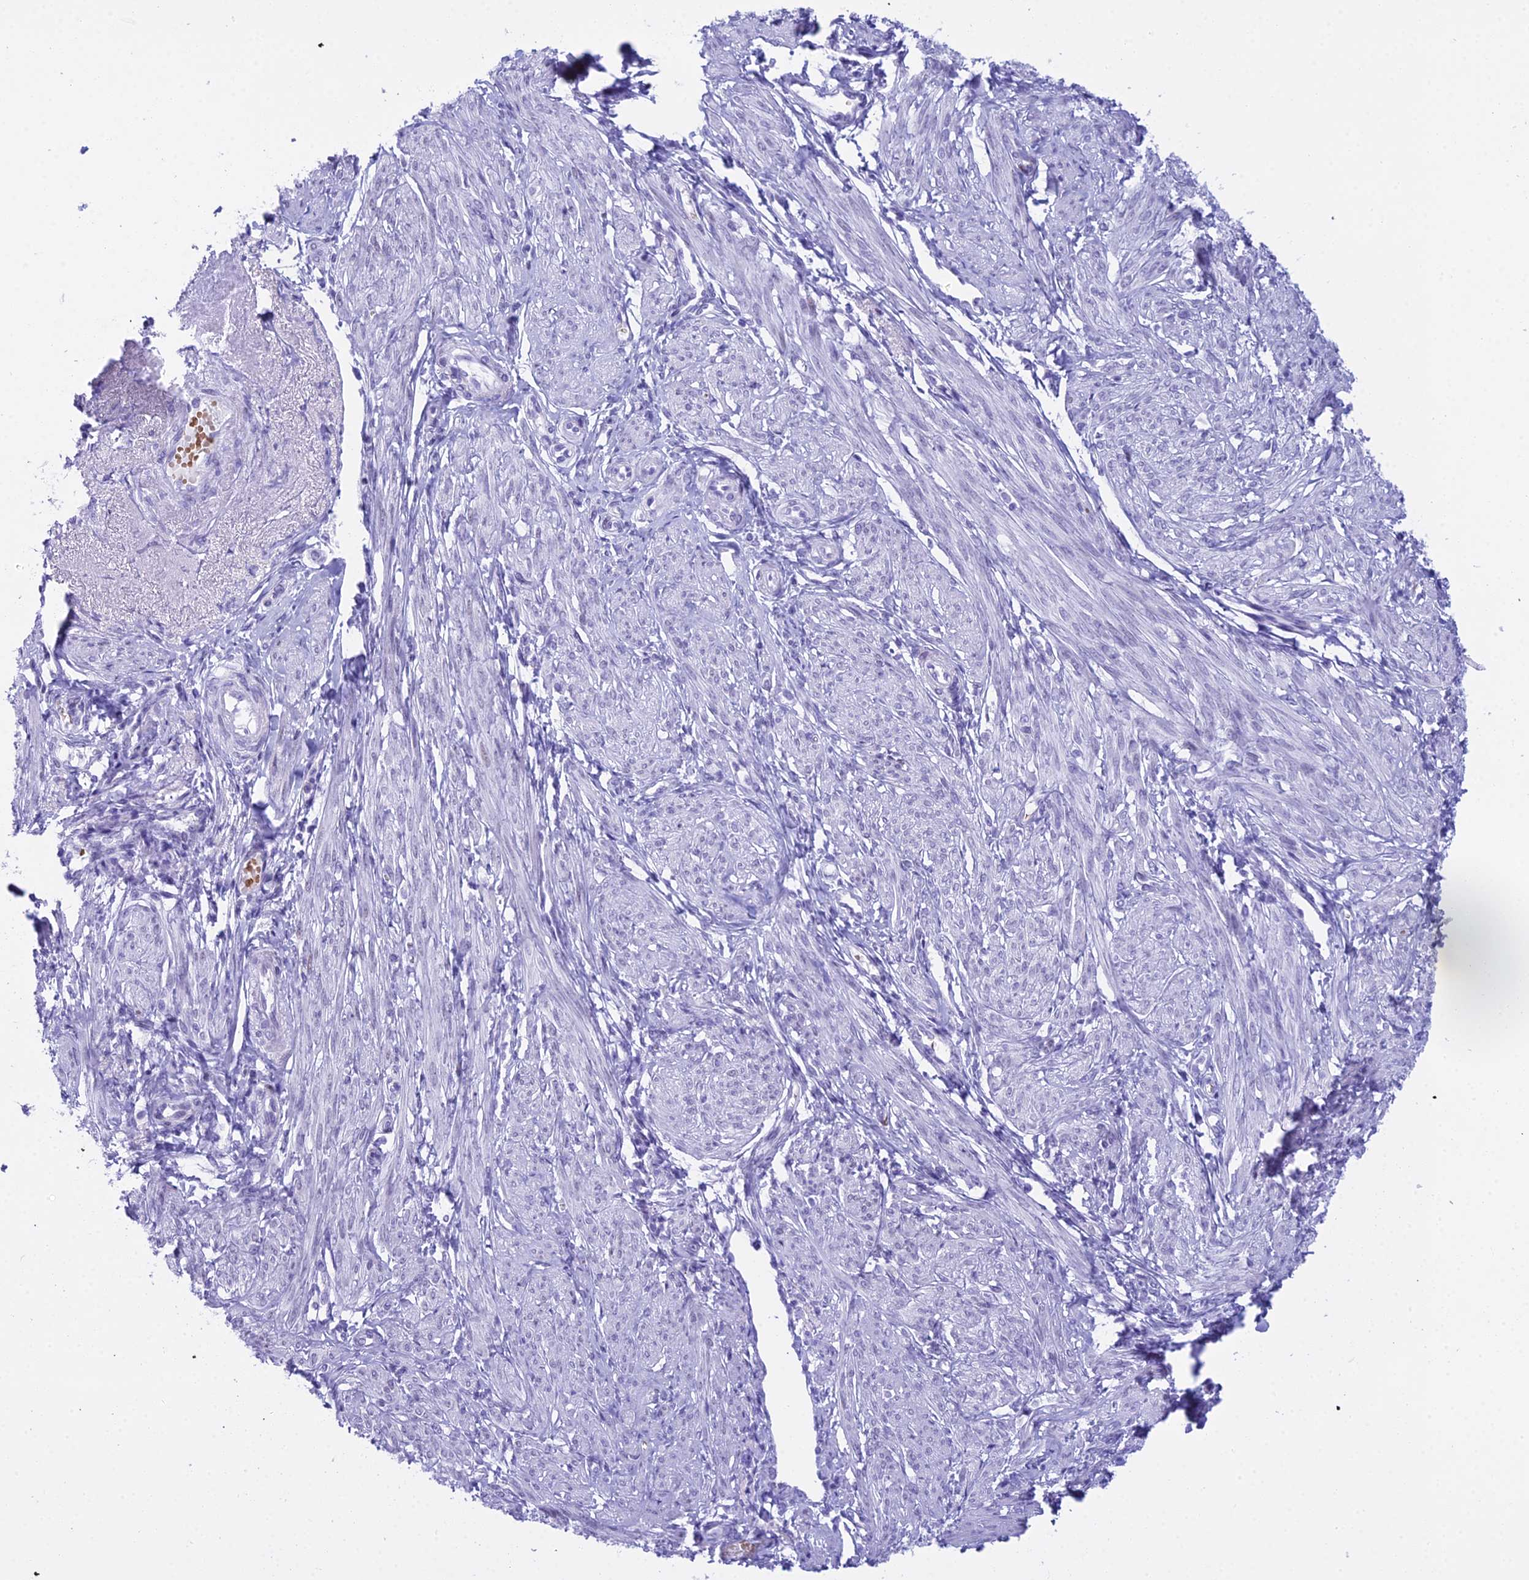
{"staining": {"intensity": "negative", "quantity": "none", "location": "none"}, "tissue": "smooth muscle", "cell_type": "Smooth muscle cells", "image_type": "normal", "snomed": [{"axis": "morphology", "description": "Normal tissue, NOS"}, {"axis": "topography", "description": "Smooth muscle"}], "caption": "Photomicrograph shows no protein expression in smooth muscle cells of unremarkable smooth muscle.", "gene": "RNPS1", "patient": {"sex": "female", "age": 39}}